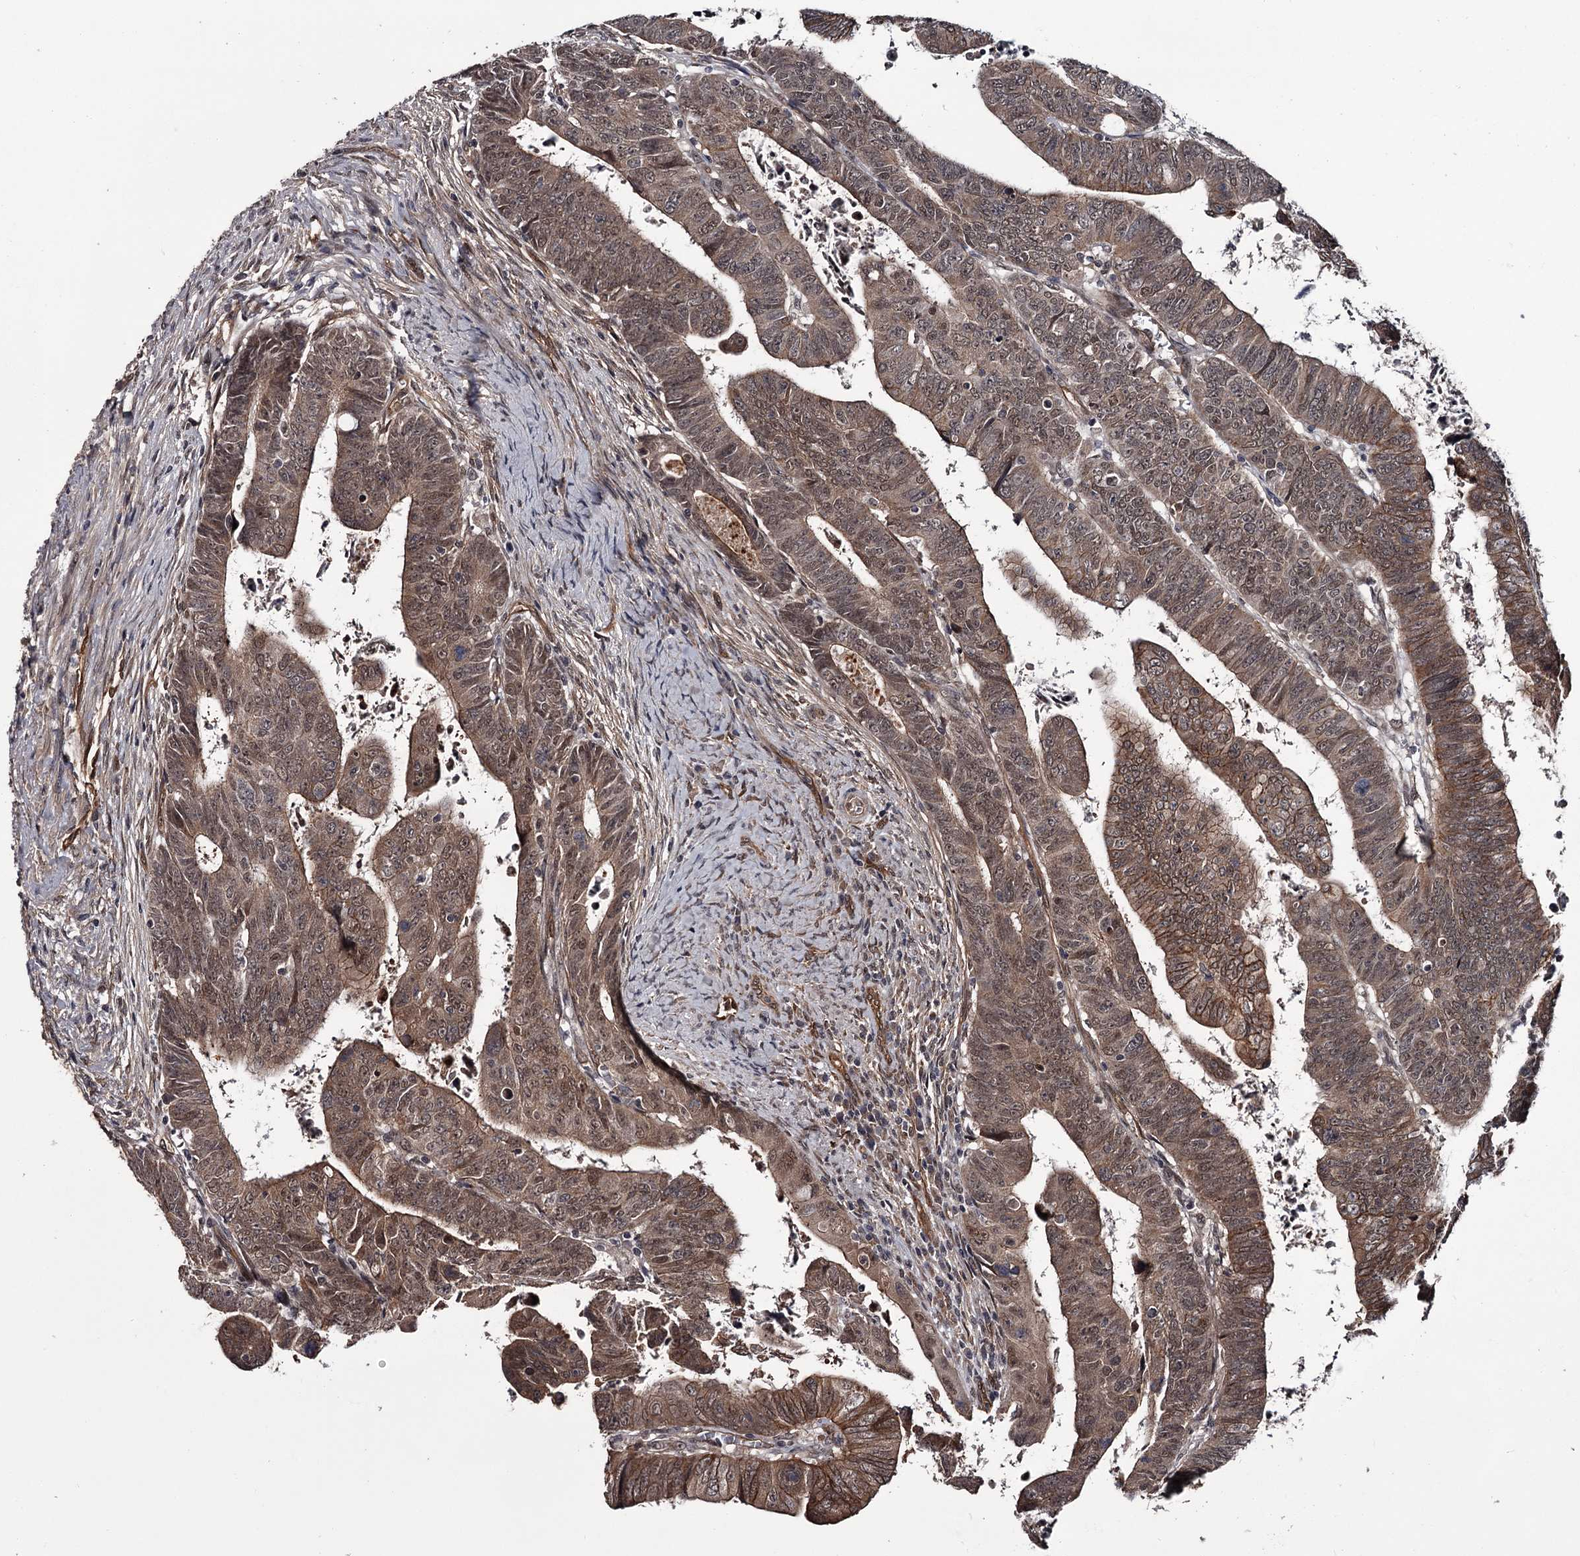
{"staining": {"intensity": "weak", "quantity": ">75%", "location": "cytoplasmic/membranous,nuclear"}, "tissue": "colorectal cancer", "cell_type": "Tumor cells", "image_type": "cancer", "snomed": [{"axis": "morphology", "description": "Normal tissue, NOS"}, {"axis": "morphology", "description": "Adenocarcinoma, NOS"}, {"axis": "topography", "description": "Rectum"}], "caption": "This micrograph demonstrates IHC staining of human colorectal adenocarcinoma, with low weak cytoplasmic/membranous and nuclear staining in approximately >75% of tumor cells.", "gene": "CDC42EP2", "patient": {"sex": "female", "age": 65}}